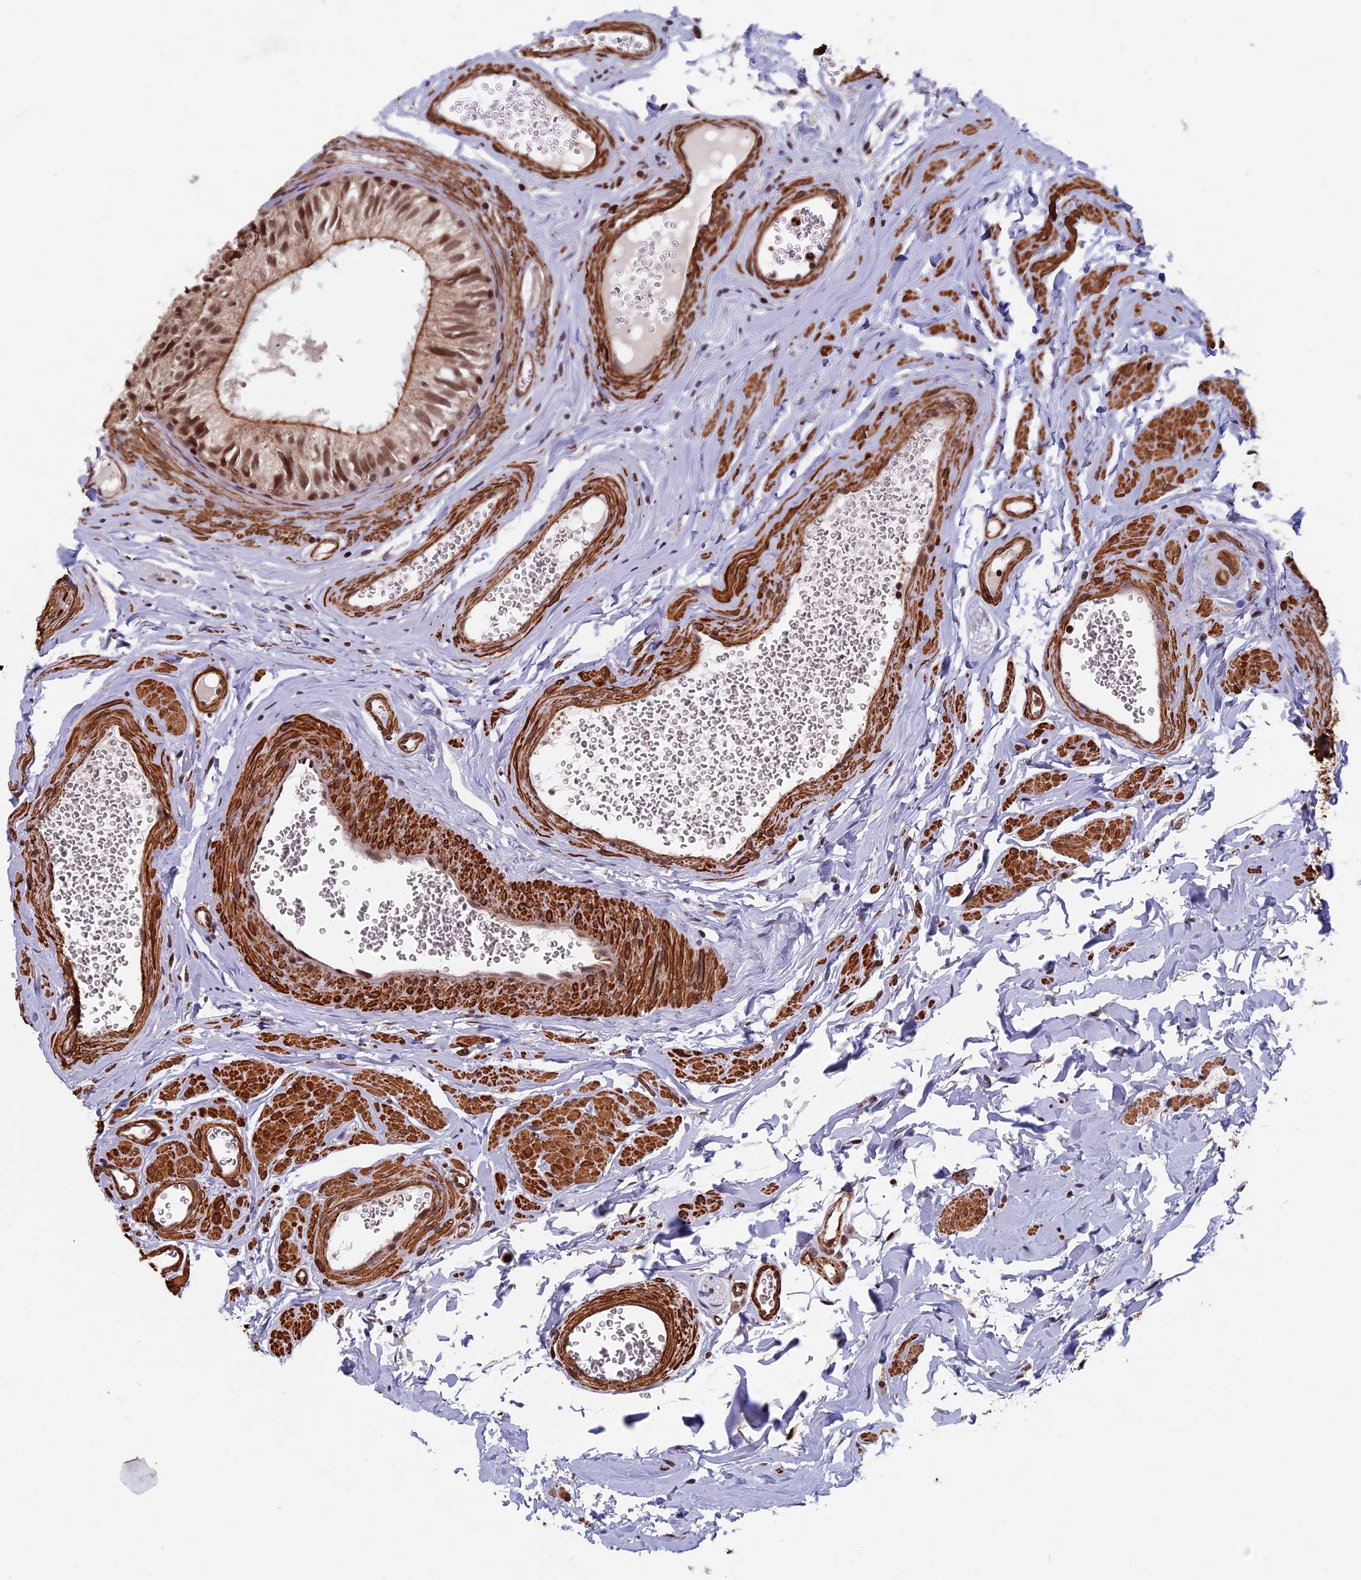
{"staining": {"intensity": "moderate", "quantity": ">75%", "location": "cytoplasmic/membranous,nuclear"}, "tissue": "epididymis", "cell_type": "Glandular cells", "image_type": "normal", "snomed": [{"axis": "morphology", "description": "Normal tissue, NOS"}, {"axis": "topography", "description": "Epididymis"}], "caption": "Unremarkable epididymis reveals moderate cytoplasmic/membranous,nuclear positivity in approximately >75% of glandular cells, visualized by immunohistochemistry. The staining was performed using DAB to visualize the protein expression in brown, while the nuclei were stained in blue with hematoxylin (Magnification: 20x).", "gene": "CTDP1", "patient": {"sex": "male", "age": 36}}